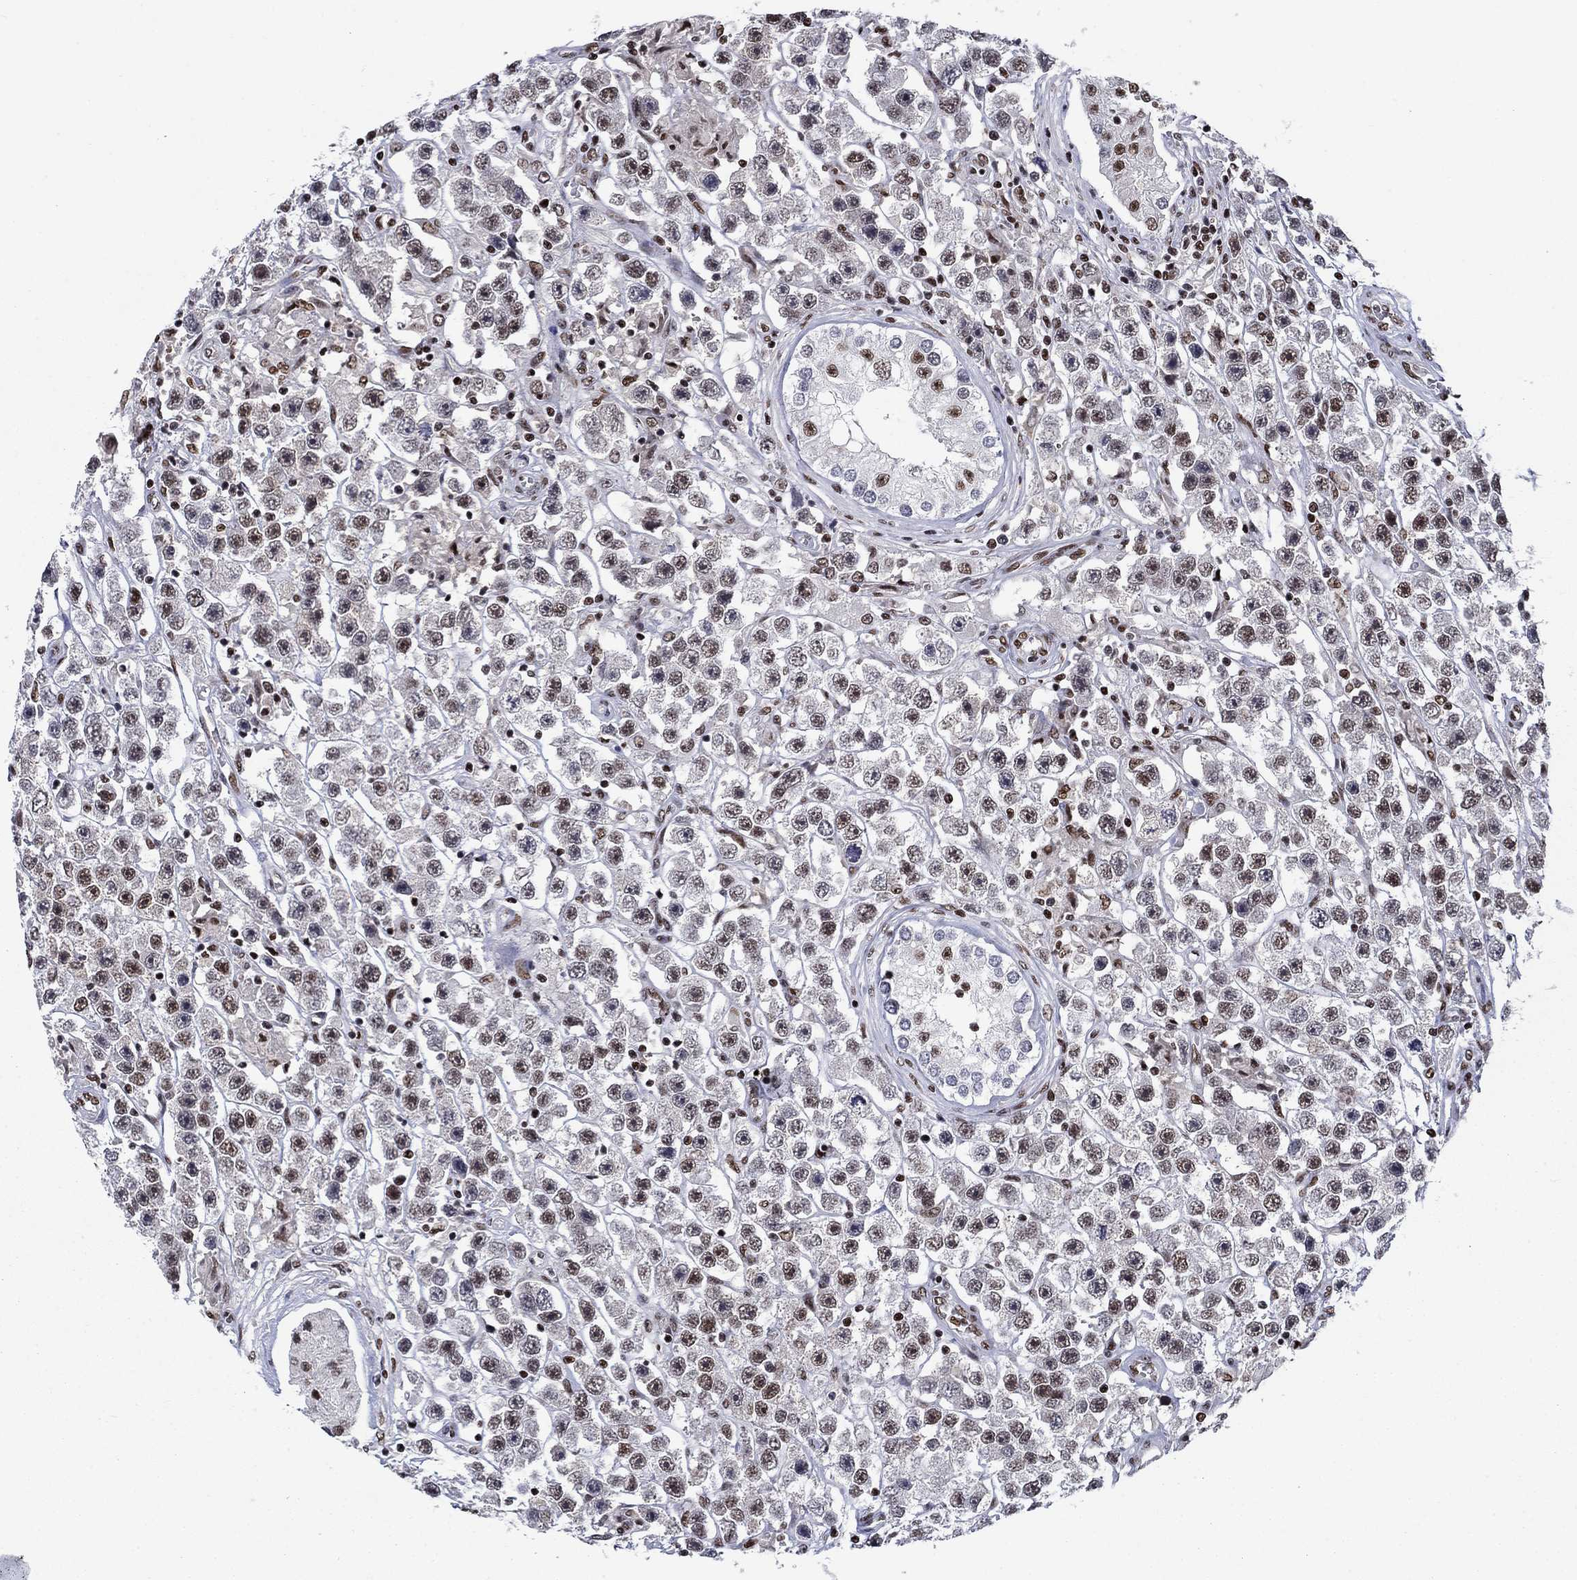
{"staining": {"intensity": "moderate", "quantity": "25%-75%", "location": "nuclear"}, "tissue": "testis cancer", "cell_type": "Tumor cells", "image_type": "cancer", "snomed": [{"axis": "morphology", "description": "Seminoma, NOS"}, {"axis": "topography", "description": "Testis"}], "caption": "A high-resolution image shows IHC staining of testis cancer, which demonstrates moderate nuclear positivity in about 25%-75% of tumor cells.", "gene": "RPRD1B", "patient": {"sex": "male", "age": 45}}